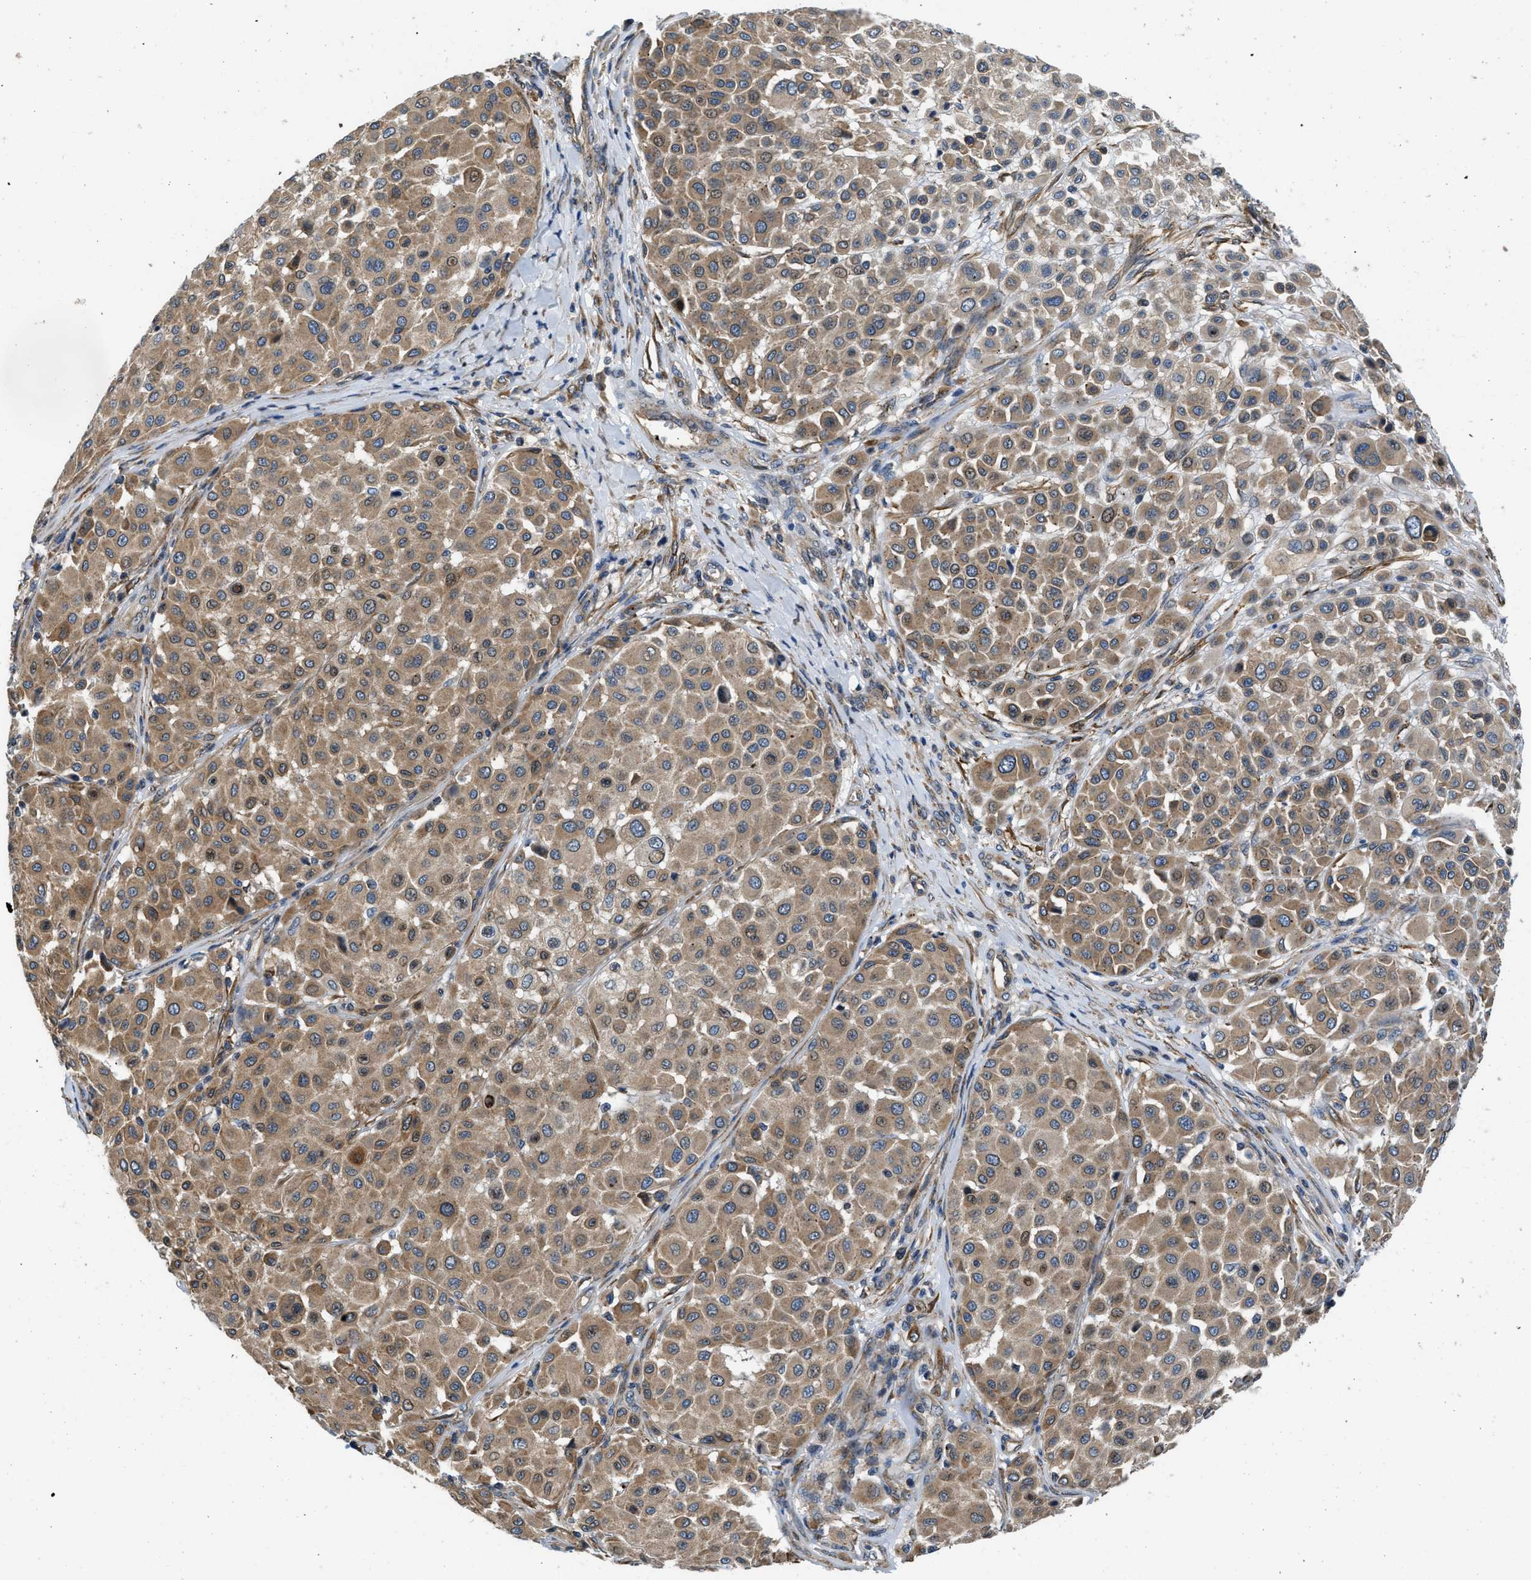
{"staining": {"intensity": "moderate", "quantity": ">75%", "location": "cytoplasmic/membranous"}, "tissue": "melanoma", "cell_type": "Tumor cells", "image_type": "cancer", "snomed": [{"axis": "morphology", "description": "Malignant melanoma, Metastatic site"}, {"axis": "topography", "description": "Soft tissue"}], "caption": "IHC staining of melanoma, which displays medium levels of moderate cytoplasmic/membranous positivity in approximately >75% of tumor cells indicating moderate cytoplasmic/membranous protein expression. The staining was performed using DAB (brown) for protein detection and nuclei were counterstained in hematoxylin (blue).", "gene": "ARL6IP5", "patient": {"sex": "male", "age": 41}}